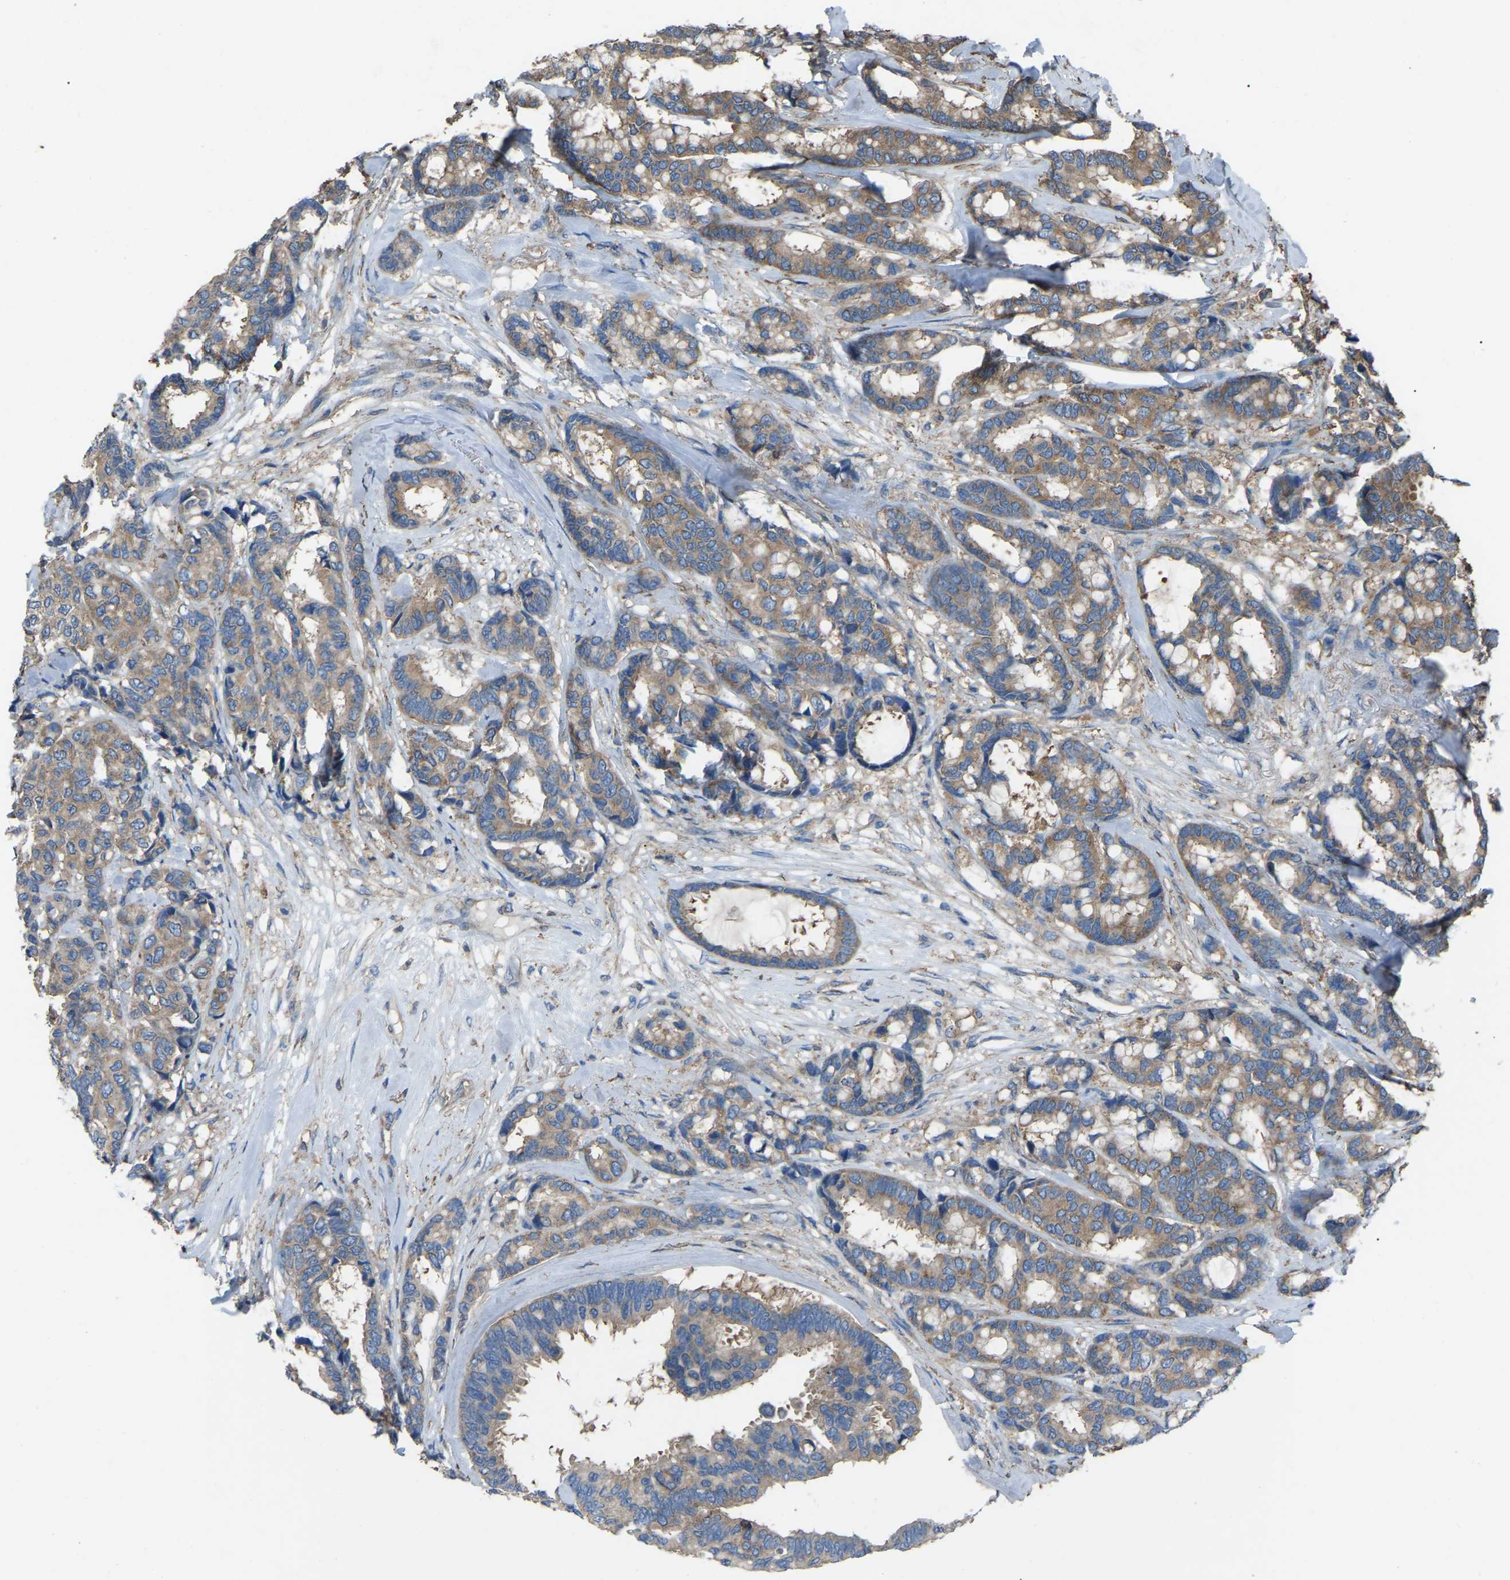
{"staining": {"intensity": "moderate", "quantity": ">75%", "location": "cytoplasmic/membranous"}, "tissue": "breast cancer", "cell_type": "Tumor cells", "image_type": "cancer", "snomed": [{"axis": "morphology", "description": "Duct carcinoma"}, {"axis": "topography", "description": "Breast"}], "caption": "Immunohistochemical staining of human breast invasive ductal carcinoma demonstrates medium levels of moderate cytoplasmic/membranous expression in about >75% of tumor cells. (DAB (3,3'-diaminobenzidine) = brown stain, brightfield microscopy at high magnification).", "gene": "AIMP1", "patient": {"sex": "female", "age": 87}}